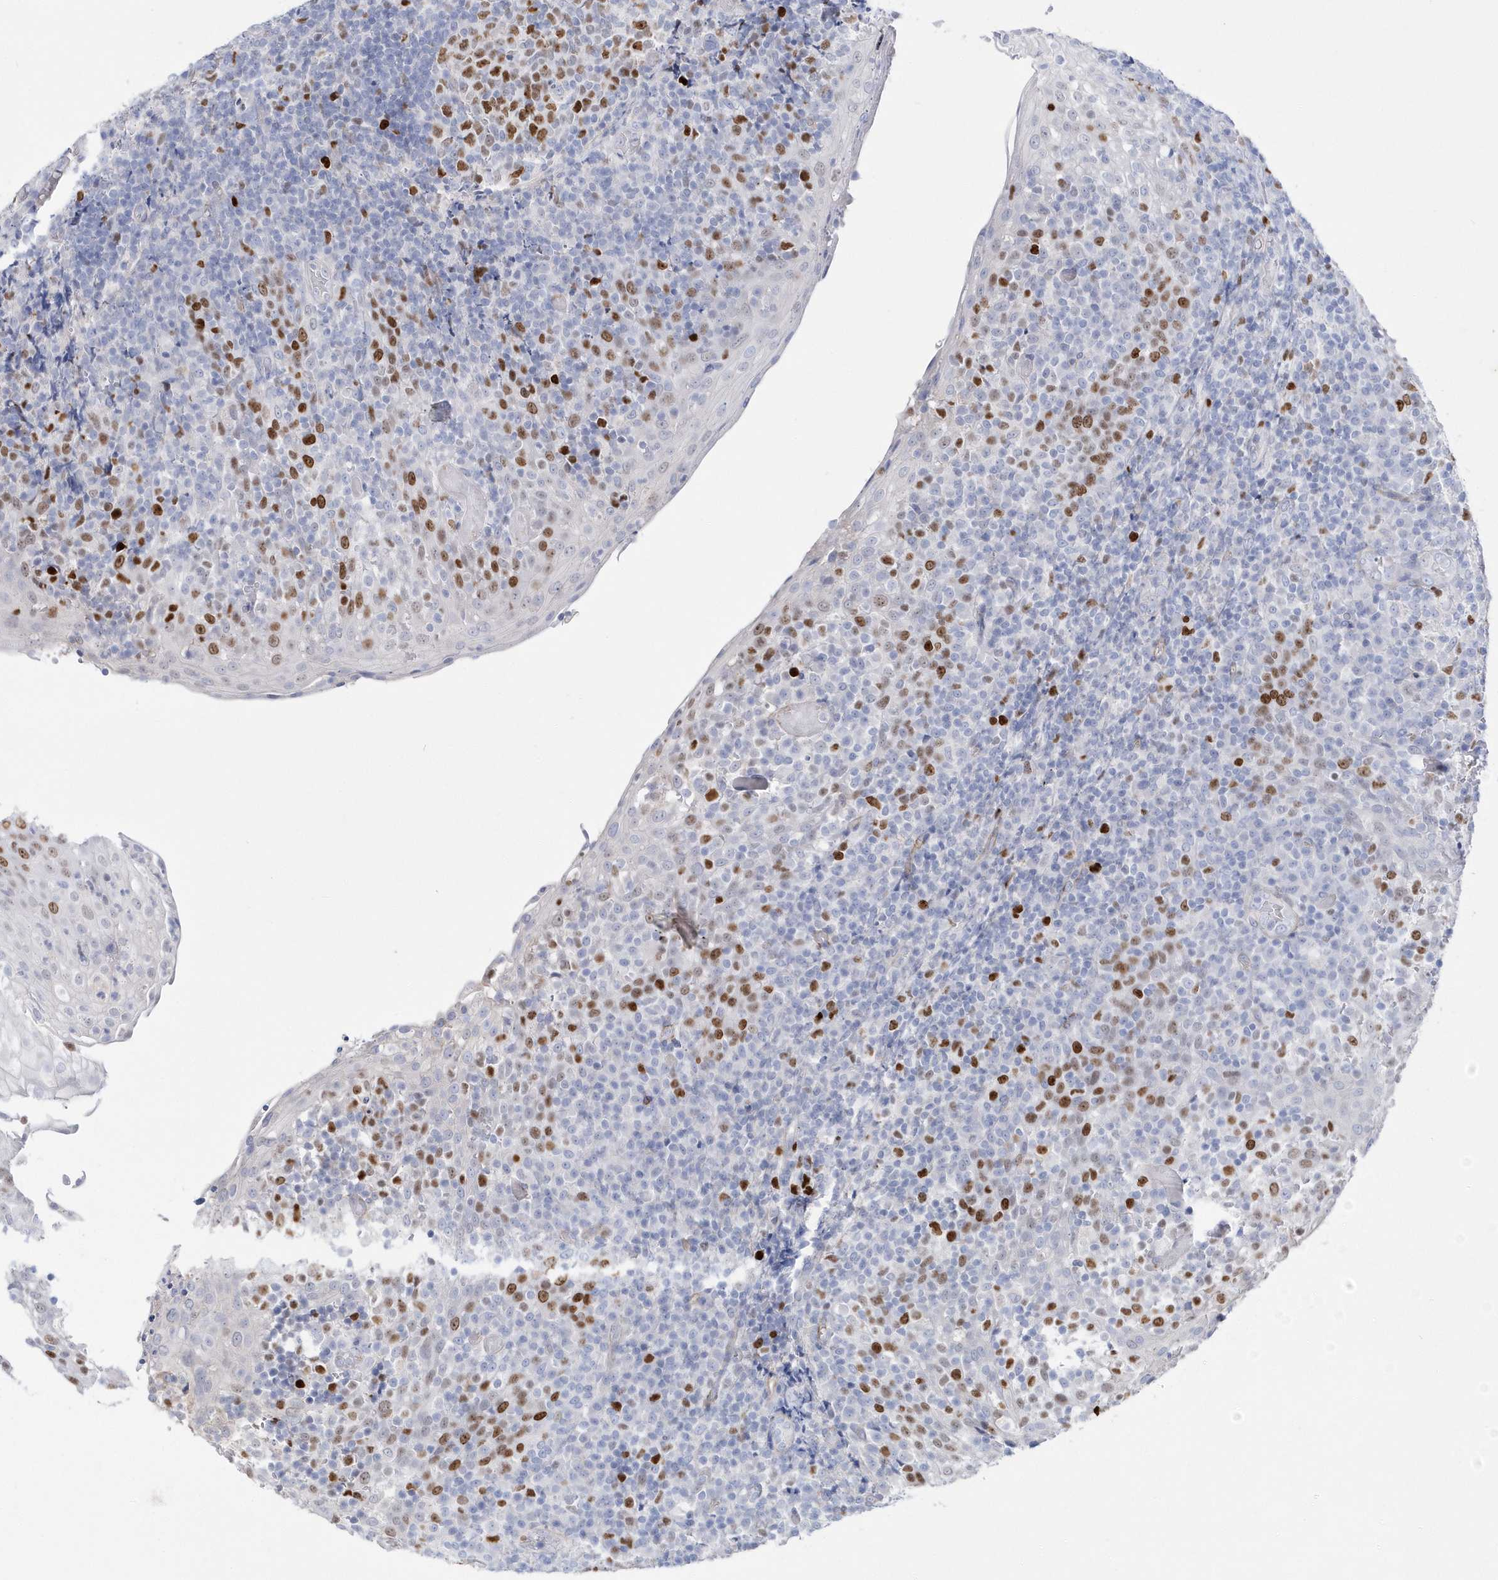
{"staining": {"intensity": "moderate", "quantity": ">75%", "location": "nuclear"}, "tissue": "tonsil", "cell_type": "Germinal center cells", "image_type": "normal", "snomed": [{"axis": "morphology", "description": "Normal tissue, NOS"}, {"axis": "topography", "description": "Tonsil"}], "caption": "A photomicrograph of tonsil stained for a protein shows moderate nuclear brown staining in germinal center cells.", "gene": "TMCO6", "patient": {"sex": "female", "age": 19}}